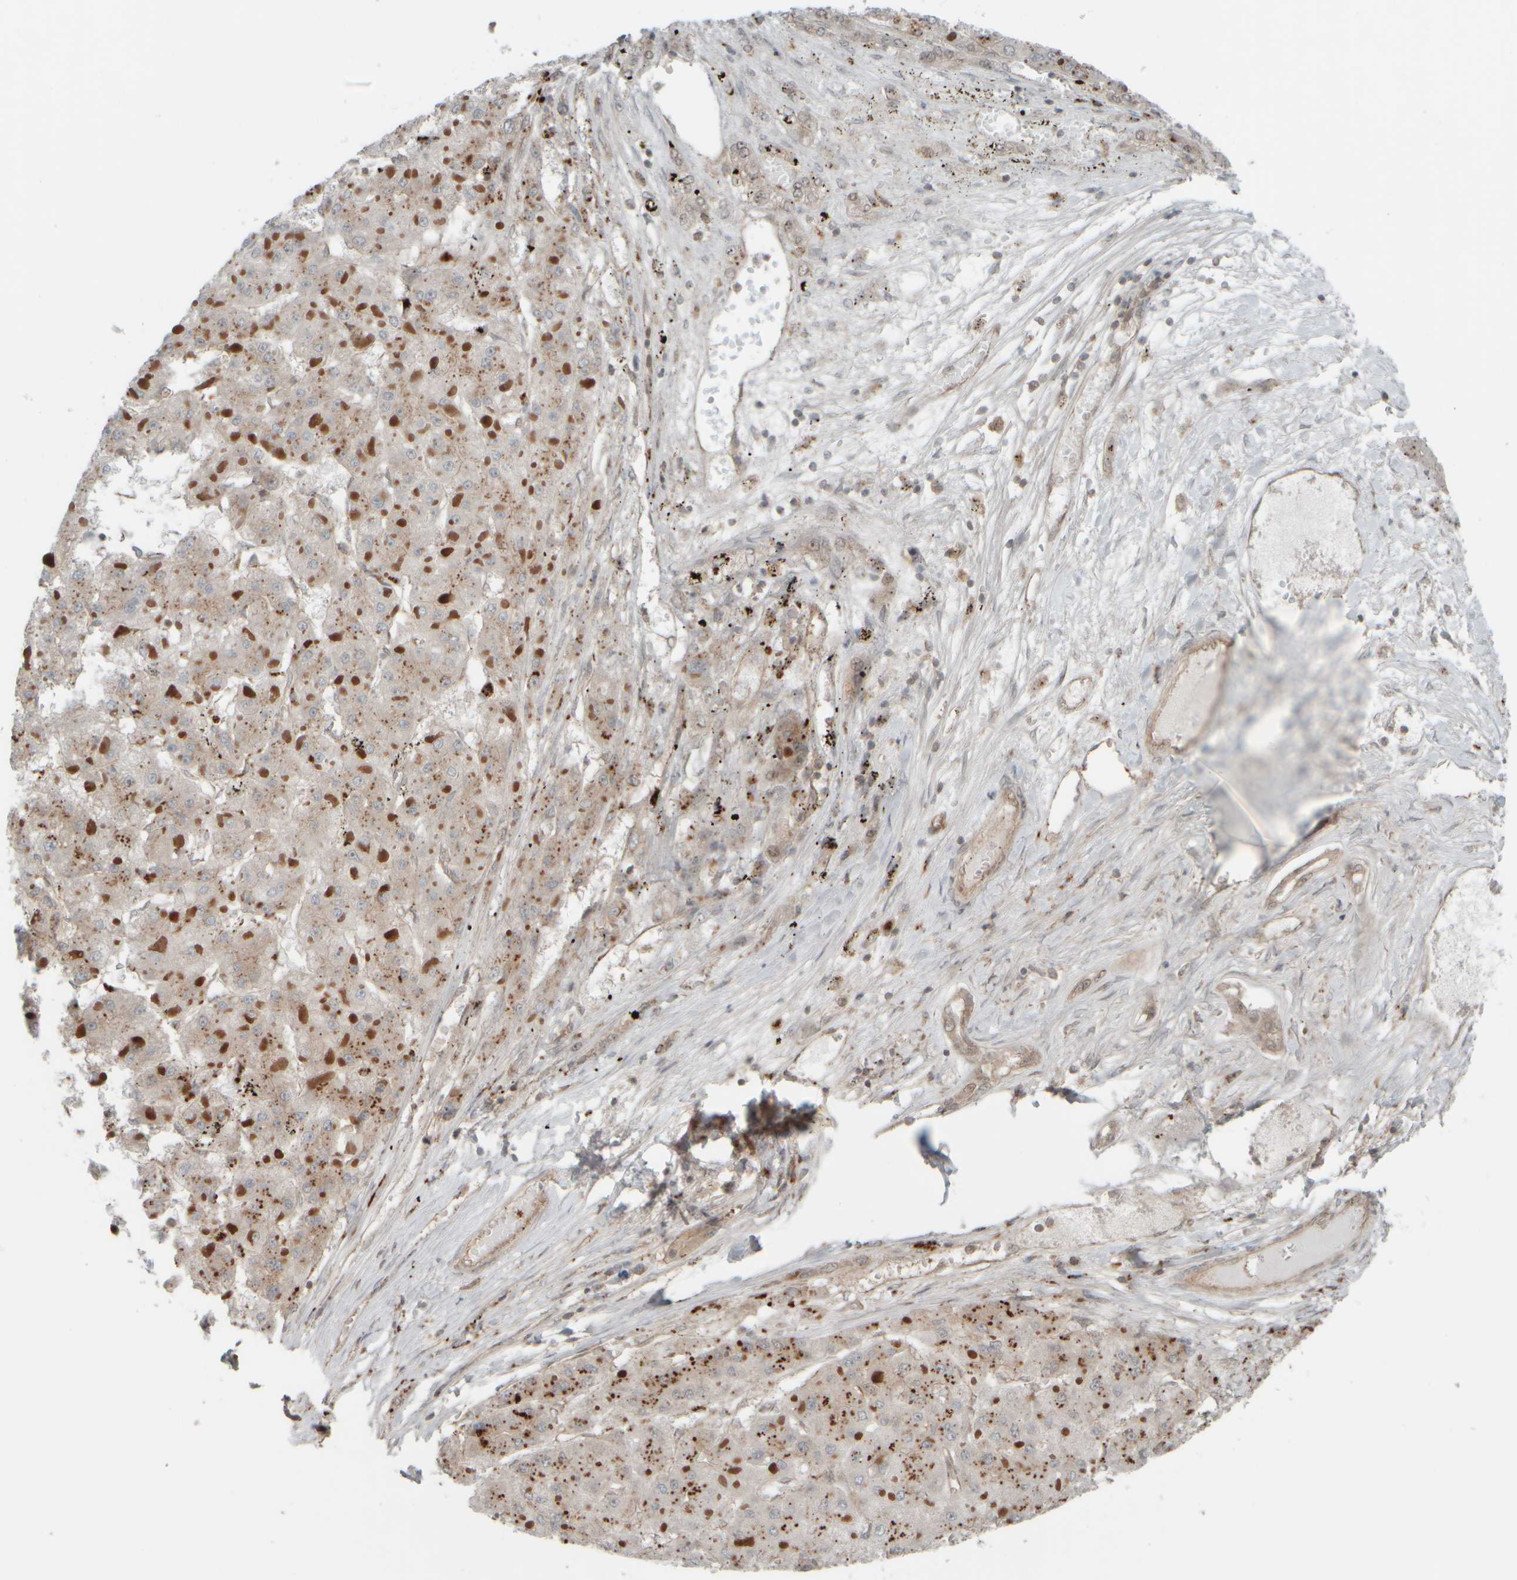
{"staining": {"intensity": "weak", "quantity": ">75%", "location": "cytoplasmic/membranous"}, "tissue": "liver cancer", "cell_type": "Tumor cells", "image_type": "cancer", "snomed": [{"axis": "morphology", "description": "Carcinoma, Hepatocellular, NOS"}, {"axis": "topography", "description": "Liver"}], "caption": "Liver cancer (hepatocellular carcinoma) stained with immunohistochemistry demonstrates weak cytoplasmic/membranous positivity in approximately >75% of tumor cells.", "gene": "GIGYF1", "patient": {"sex": "female", "age": 73}}